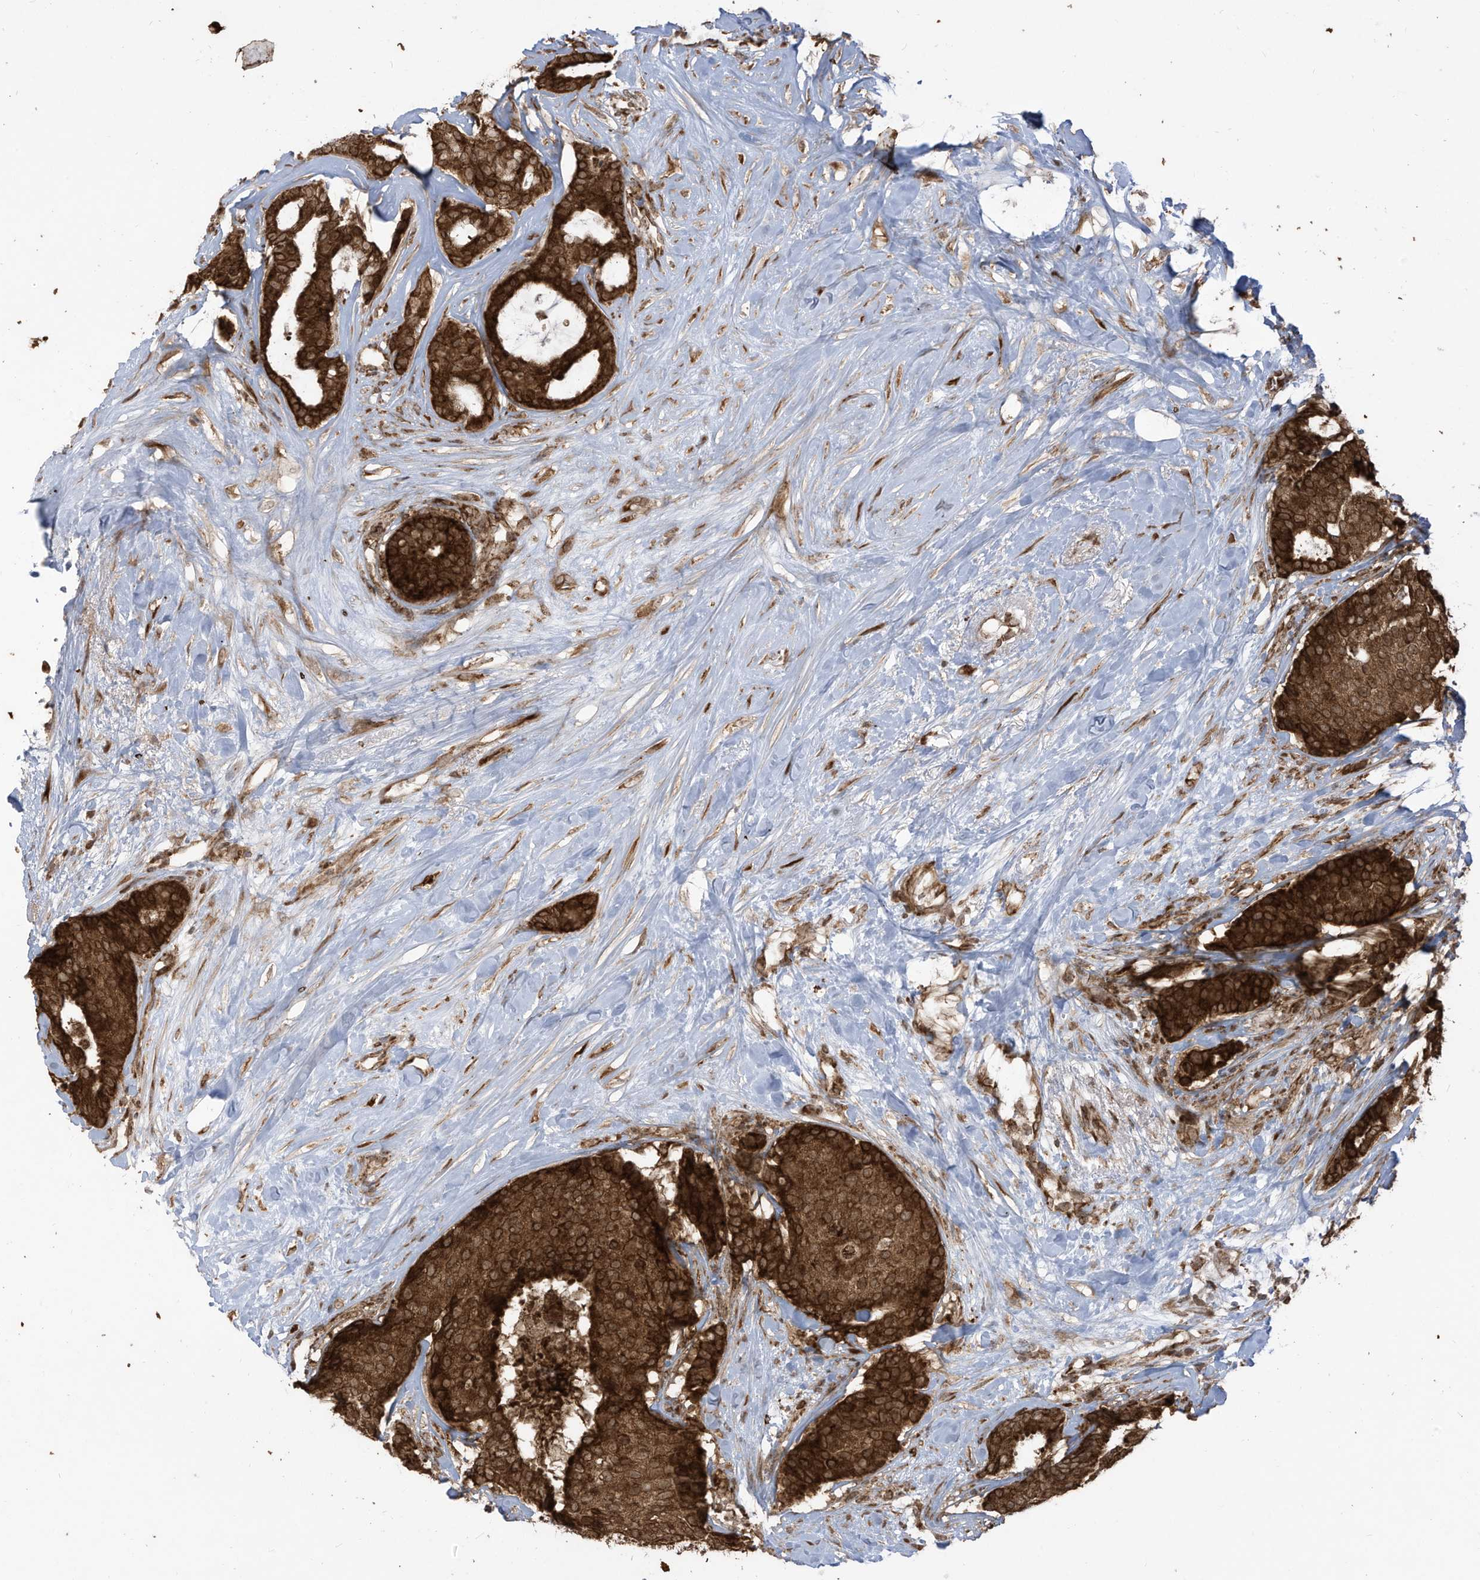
{"staining": {"intensity": "strong", "quantity": ">75%", "location": "cytoplasmic/membranous"}, "tissue": "breast cancer", "cell_type": "Tumor cells", "image_type": "cancer", "snomed": [{"axis": "morphology", "description": "Duct carcinoma"}, {"axis": "topography", "description": "Breast"}], "caption": "This is an image of immunohistochemistry staining of breast cancer (intraductal carcinoma), which shows strong staining in the cytoplasmic/membranous of tumor cells.", "gene": "TRIM67", "patient": {"sex": "female", "age": 75}}